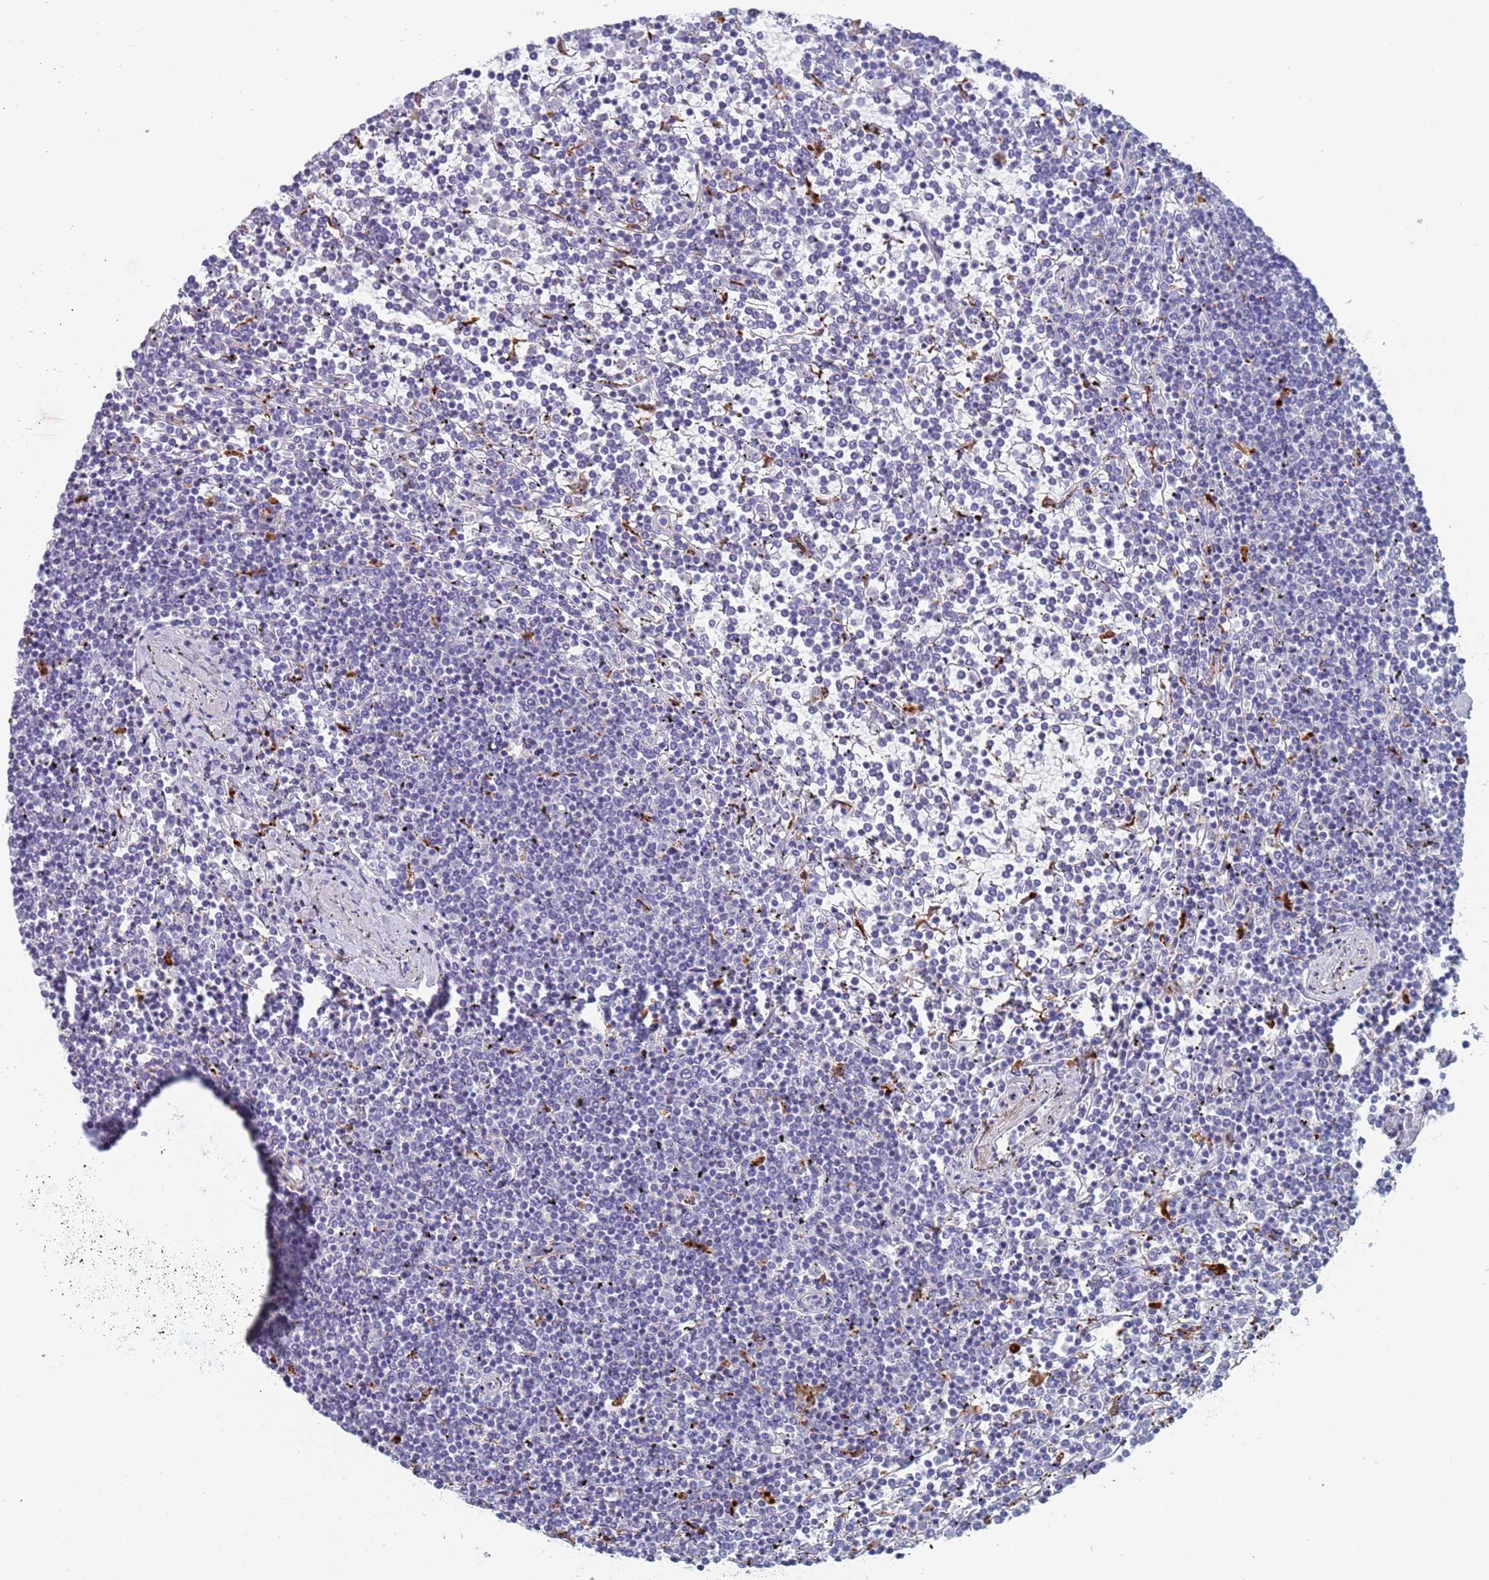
{"staining": {"intensity": "negative", "quantity": "none", "location": "none"}, "tissue": "lymphoma", "cell_type": "Tumor cells", "image_type": "cancer", "snomed": [{"axis": "morphology", "description": "Malignant lymphoma, non-Hodgkin's type, Low grade"}, {"axis": "topography", "description": "Spleen"}], "caption": "This is a image of immunohistochemistry staining of malignant lymphoma, non-Hodgkin's type (low-grade), which shows no expression in tumor cells.", "gene": "FUCA1", "patient": {"sex": "female", "age": 19}}